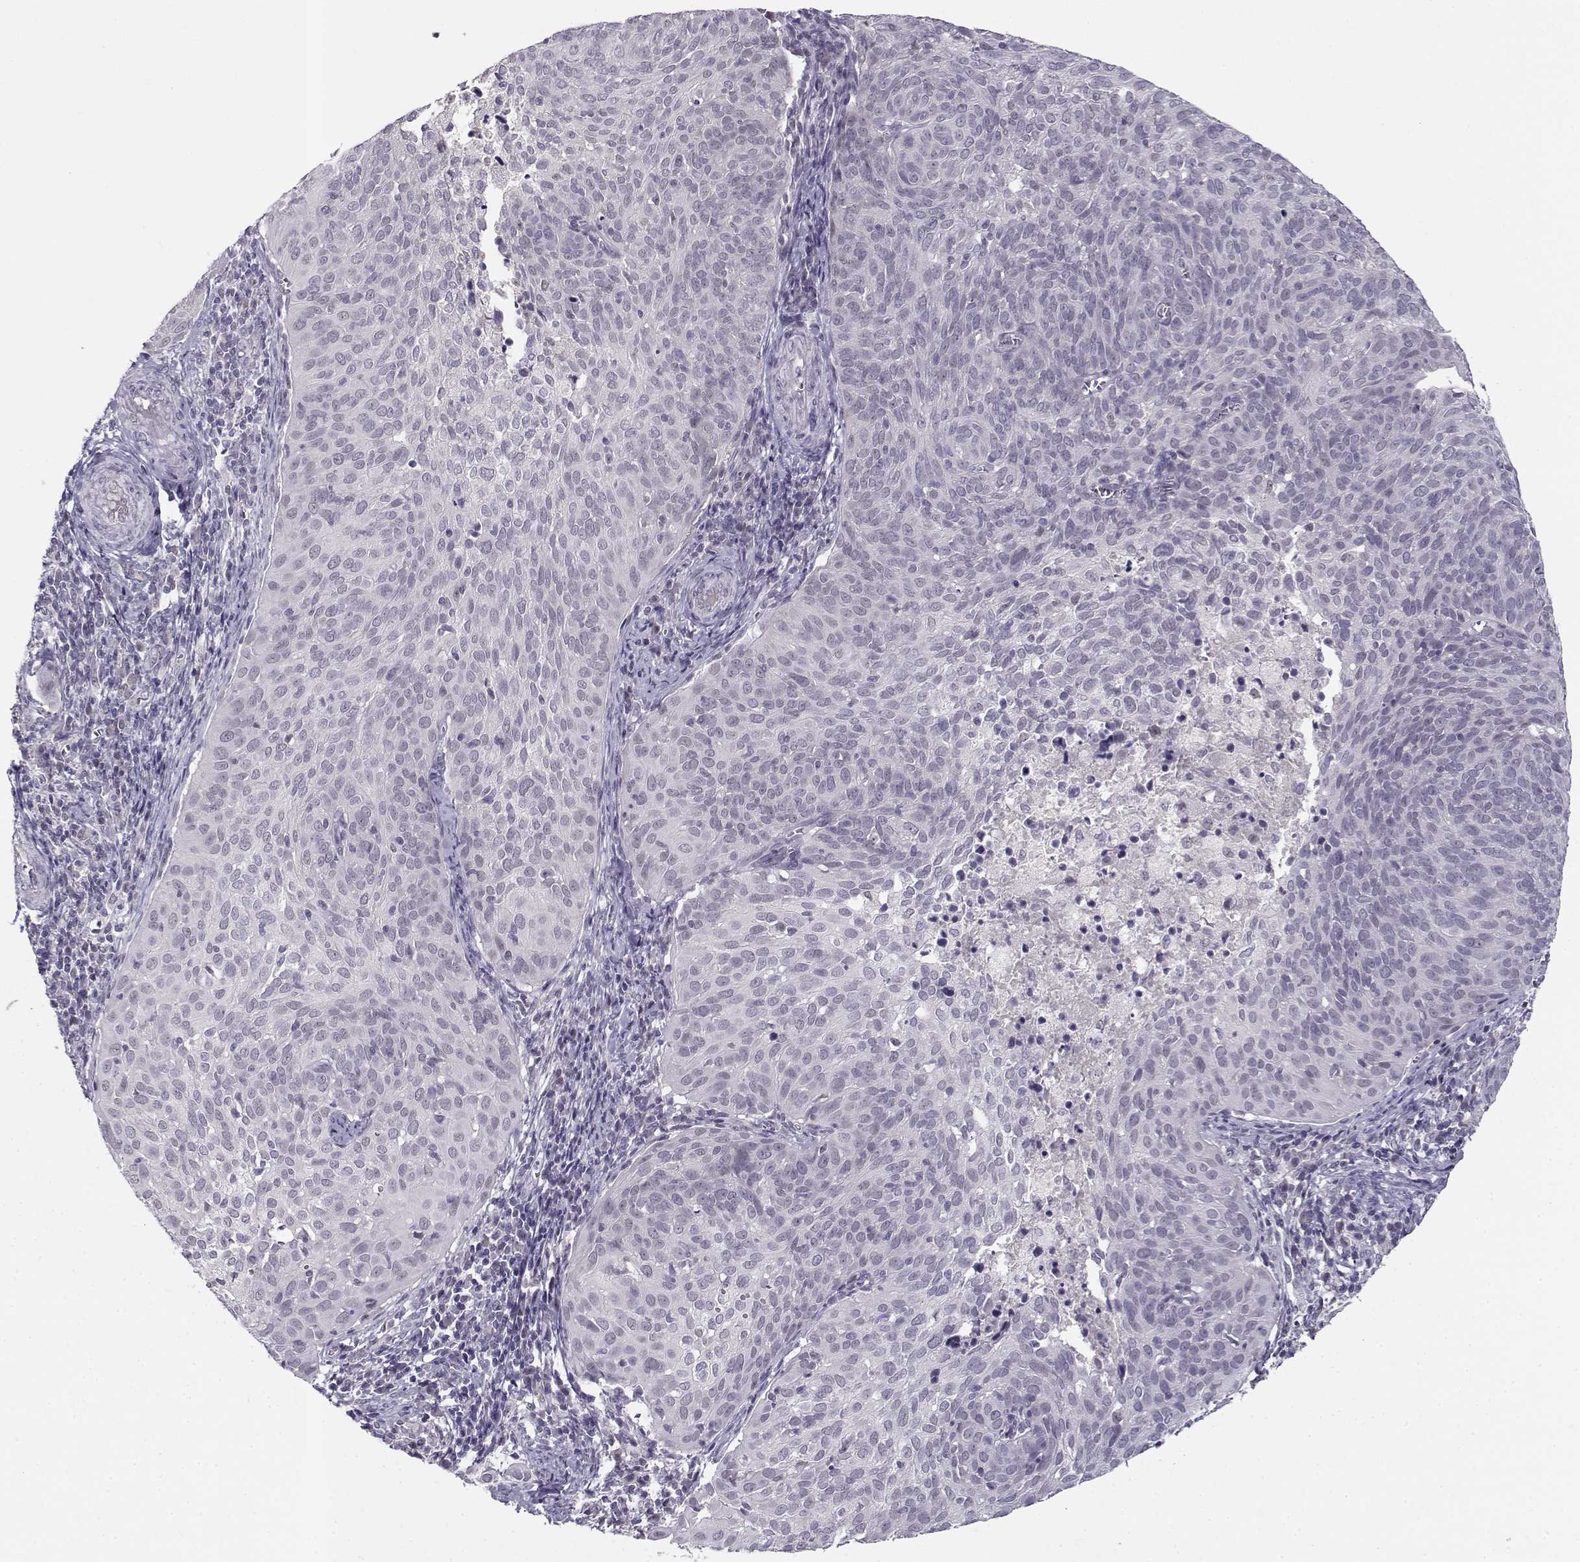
{"staining": {"intensity": "negative", "quantity": "none", "location": "none"}, "tissue": "cervical cancer", "cell_type": "Tumor cells", "image_type": "cancer", "snomed": [{"axis": "morphology", "description": "Squamous cell carcinoma, NOS"}, {"axis": "topography", "description": "Cervix"}], "caption": "Immunohistochemistry micrograph of neoplastic tissue: cervical cancer stained with DAB (3,3'-diaminobenzidine) demonstrates no significant protein positivity in tumor cells.", "gene": "C16orf86", "patient": {"sex": "female", "age": 39}}